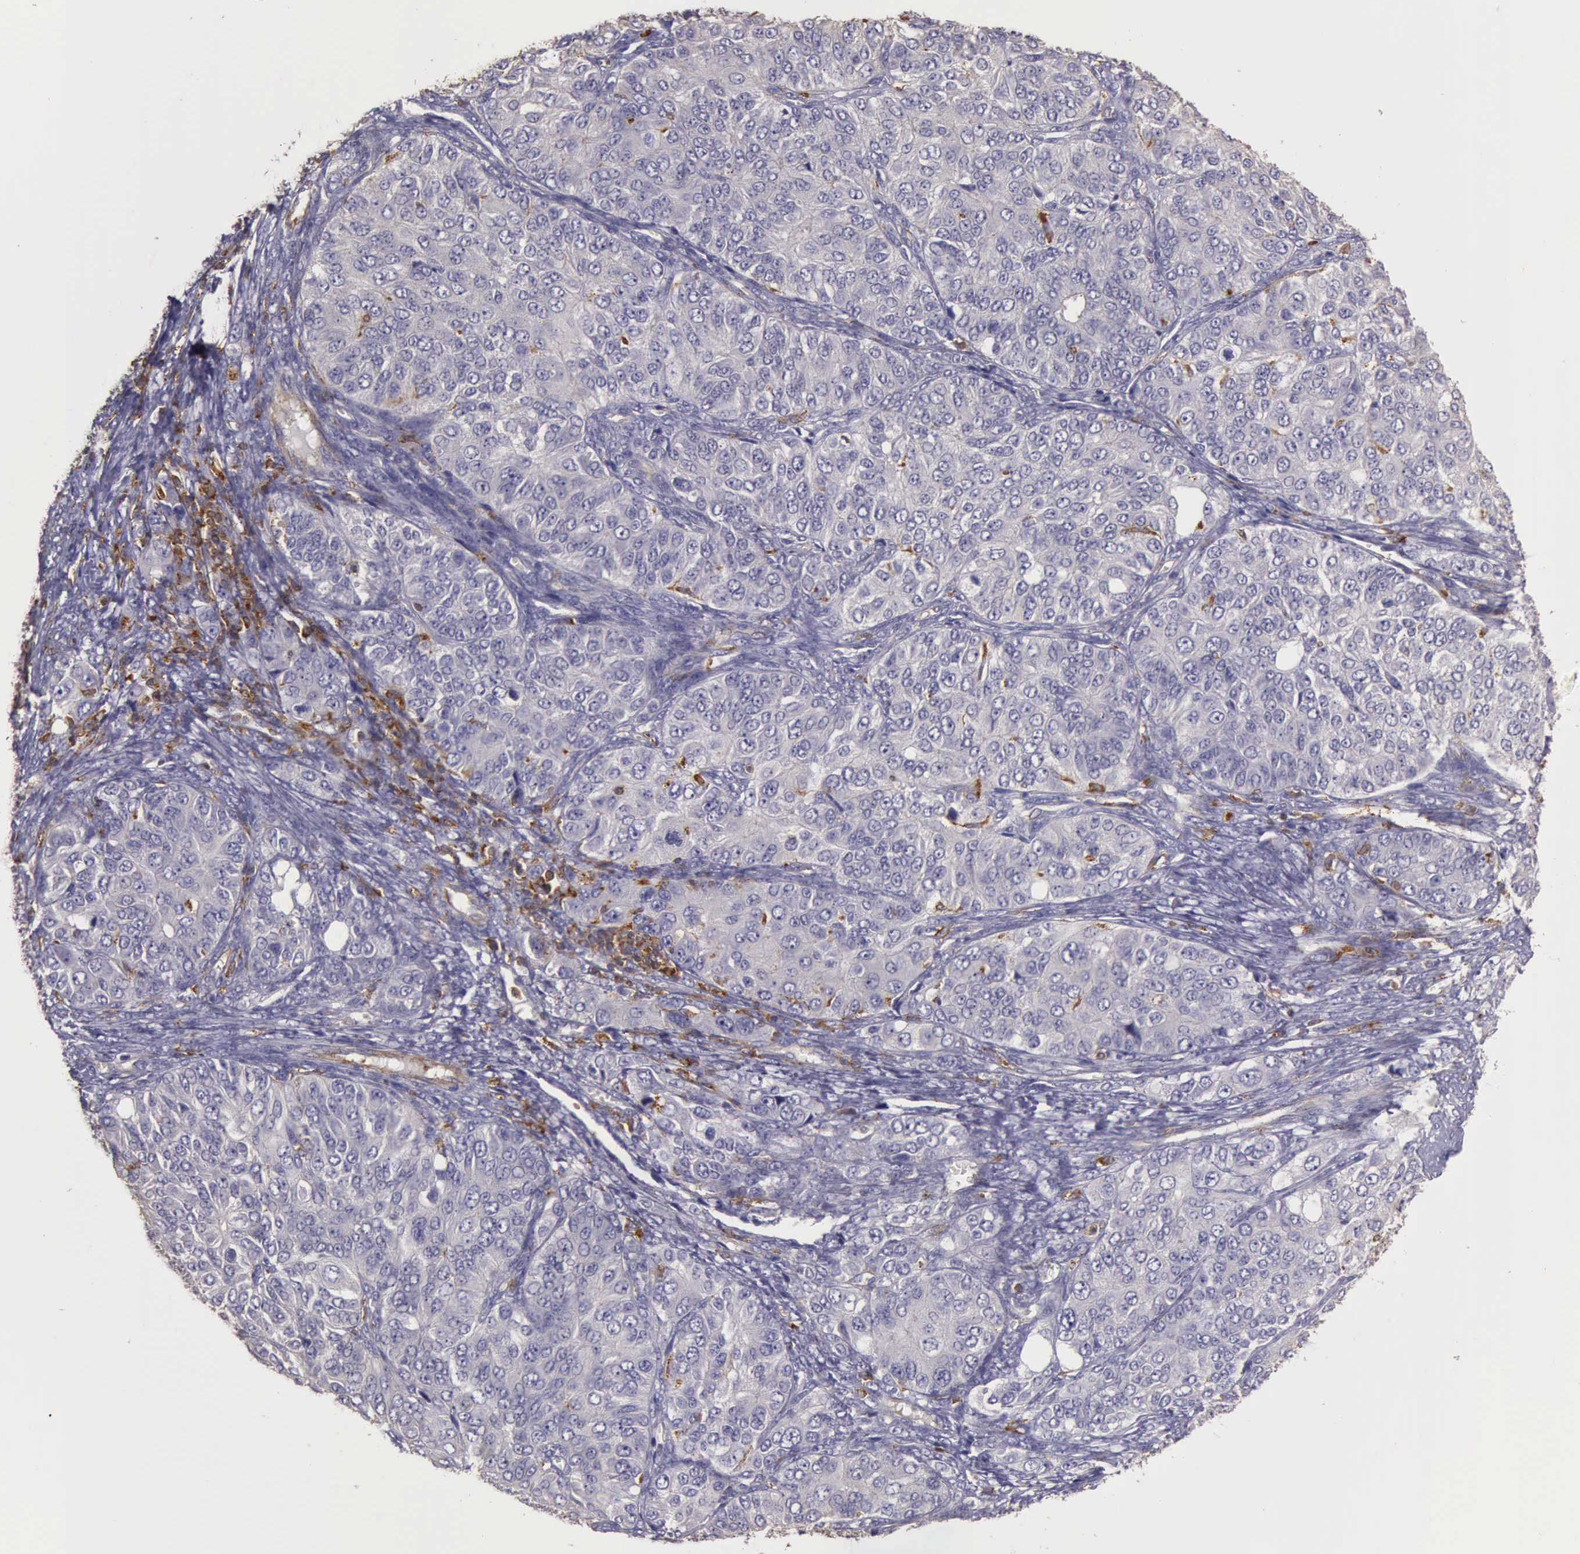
{"staining": {"intensity": "negative", "quantity": "none", "location": "none"}, "tissue": "ovarian cancer", "cell_type": "Tumor cells", "image_type": "cancer", "snomed": [{"axis": "morphology", "description": "Carcinoma, endometroid"}, {"axis": "topography", "description": "Ovary"}], "caption": "This is an immunohistochemistry photomicrograph of ovarian endometroid carcinoma. There is no expression in tumor cells.", "gene": "ARHGAP4", "patient": {"sex": "female", "age": 51}}